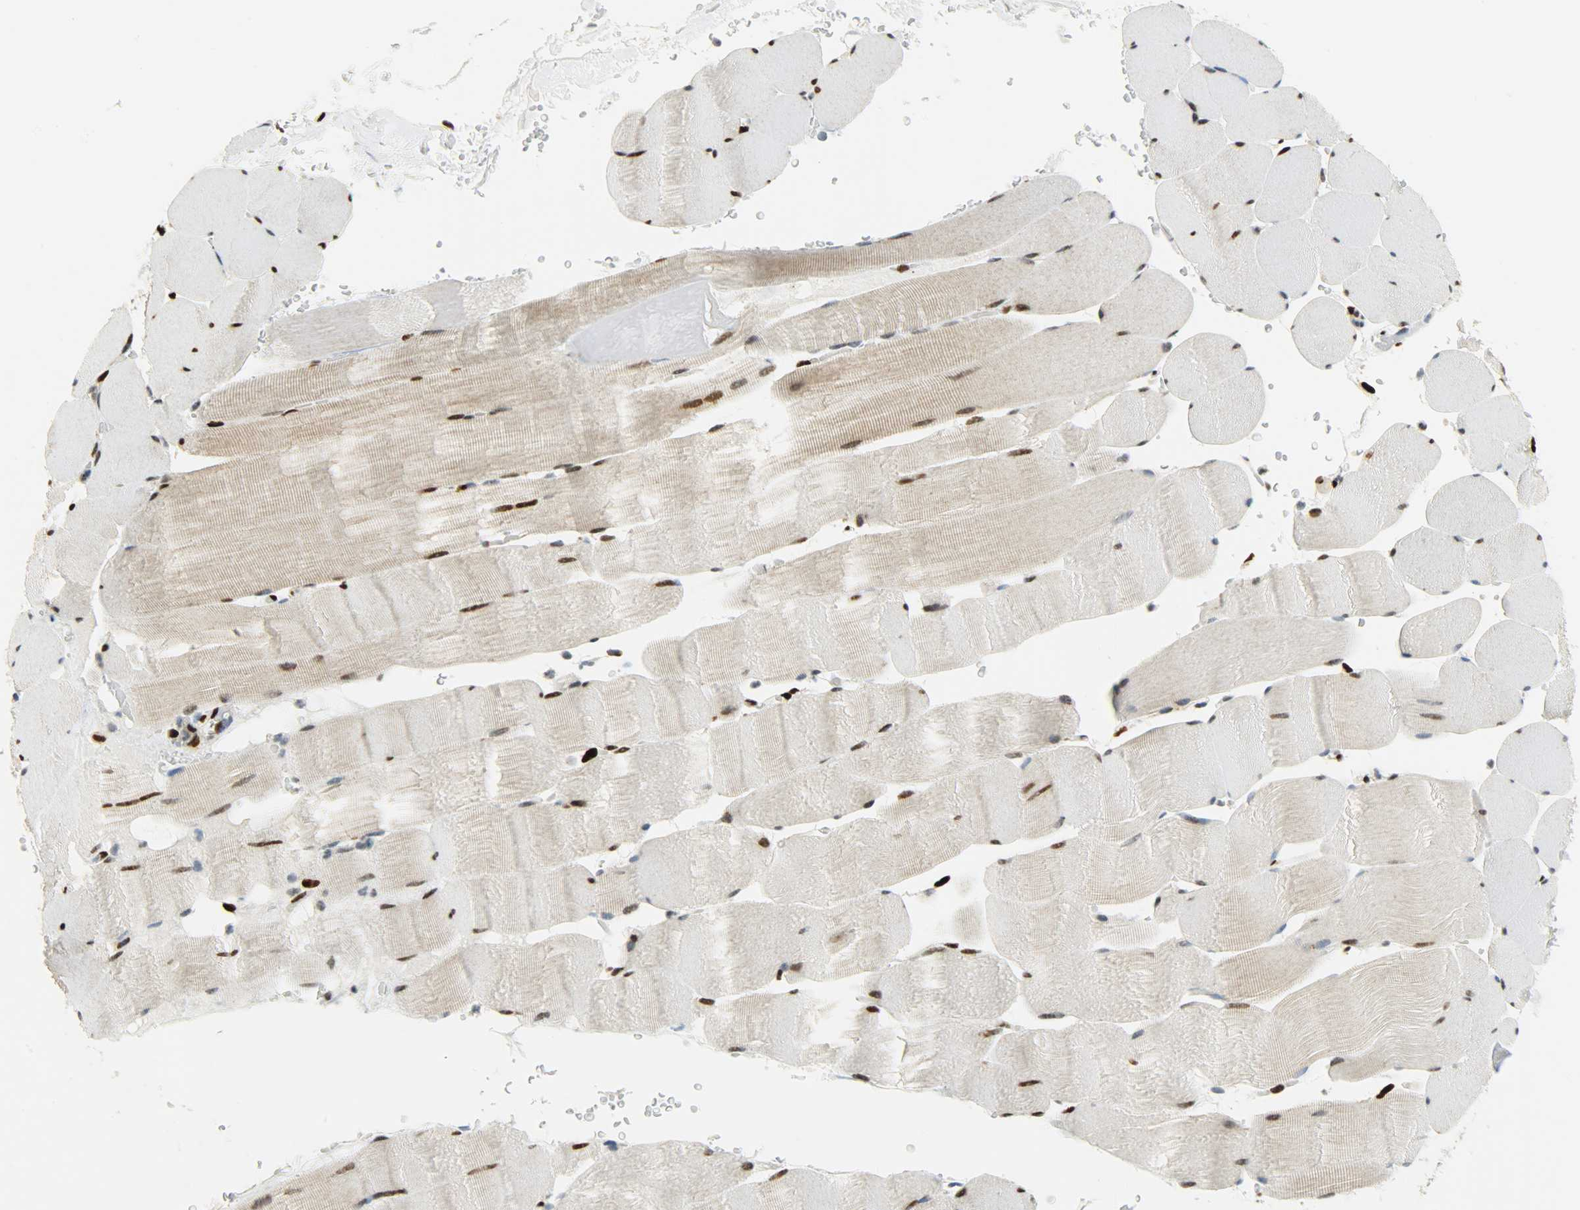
{"staining": {"intensity": "strong", "quantity": "<25%", "location": "nuclear"}, "tissue": "skeletal muscle", "cell_type": "Myocytes", "image_type": "normal", "snomed": [{"axis": "morphology", "description": "Normal tissue, NOS"}, {"axis": "topography", "description": "Skeletal muscle"}], "caption": "An immunohistochemistry histopathology image of unremarkable tissue is shown. Protein staining in brown labels strong nuclear positivity in skeletal muscle within myocytes. (IHC, brightfield microscopy, high magnification).", "gene": "JUNB", "patient": {"sex": "male", "age": 62}}